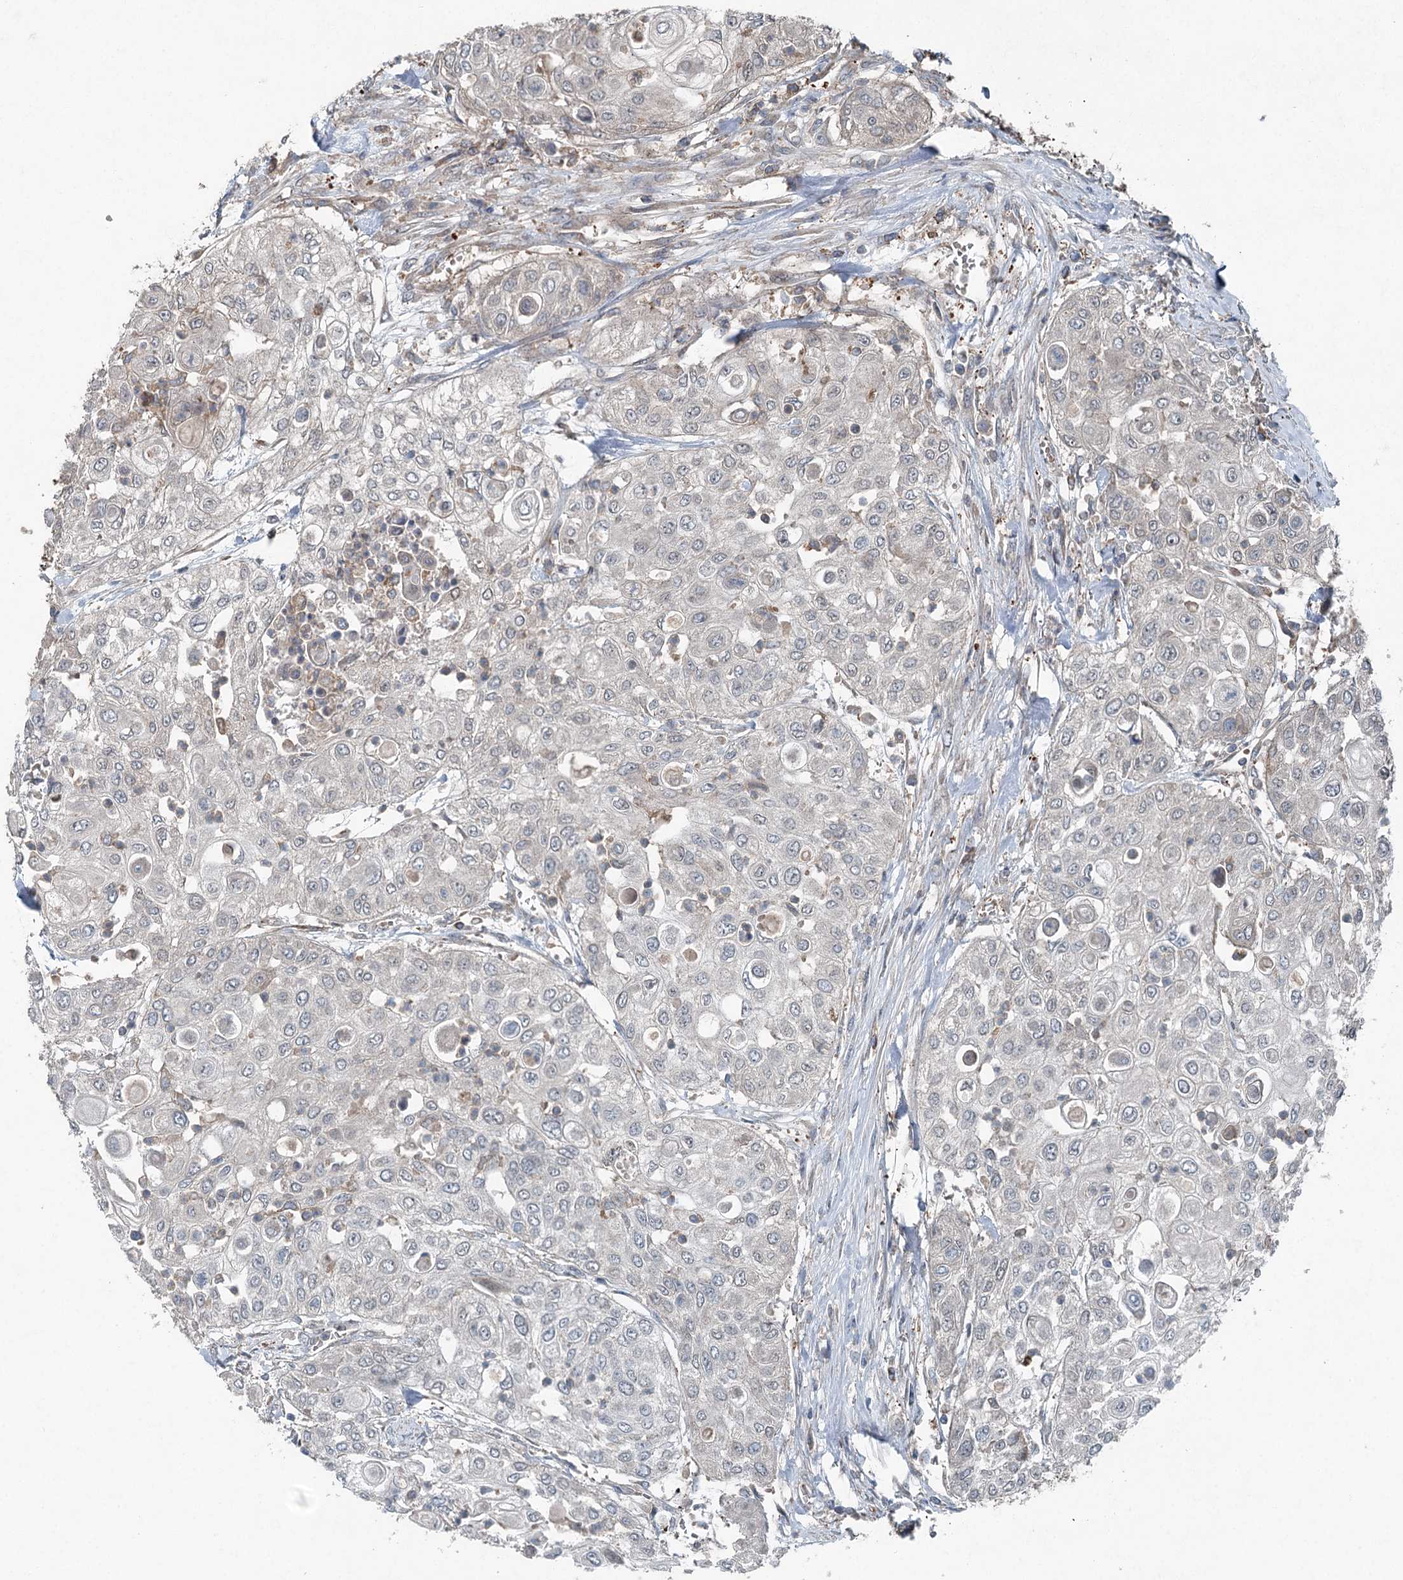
{"staining": {"intensity": "negative", "quantity": "none", "location": "none"}, "tissue": "urothelial cancer", "cell_type": "Tumor cells", "image_type": "cancer", "snomed": [{"axis": "morphology", "description": "Urothelial carcinoma, High grade"}, {"axis": "topography", "description": "Urinary bladder"}], "caption": "Micrograph shows no significant protein staining in tumor cells of urothelial cancer.", "gene": "SKIC3", "patient": {"sex": "female", "age": 79}}